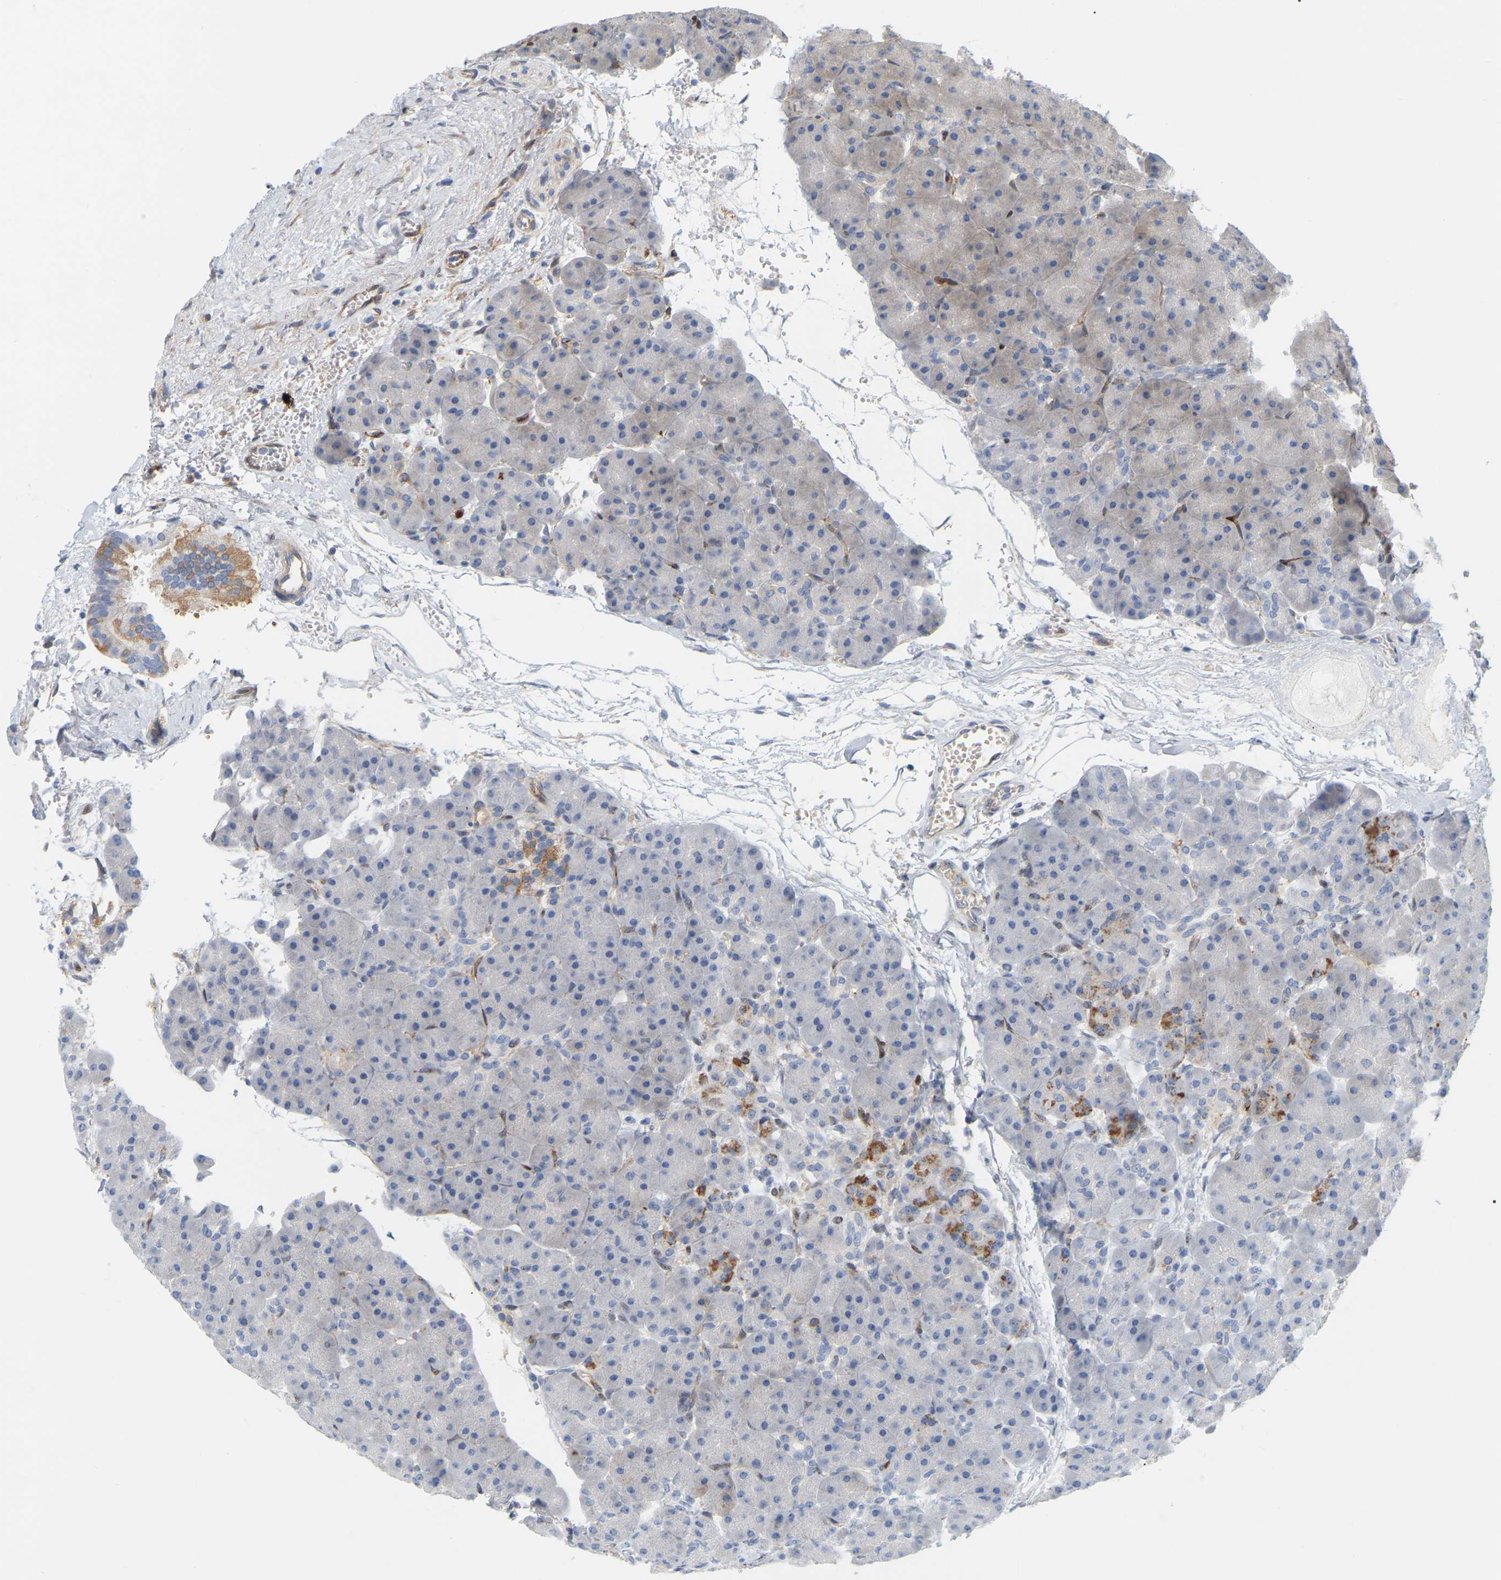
{"staining": {"intensity": "moderate", "quantity": "<25%", "location": "cytoplasmic/membranous"}, "tissue": "pancreas", "cell_type": "Exocrine glandular cells", "image_type": "normal", "snomed": [{"axis": "morphology", "description": "Normal tissue, NOS"}, {"axis": "topography", "description": "Pancreas"}], "caption": "Moderate cytoplasmic/membranous staining for a protein is seen in about <25% of exocrine glandular cells of unremarkable pancreas using IHC.", "gene": "RAPH1", "patient": {"sex": "male", "age": 66}}